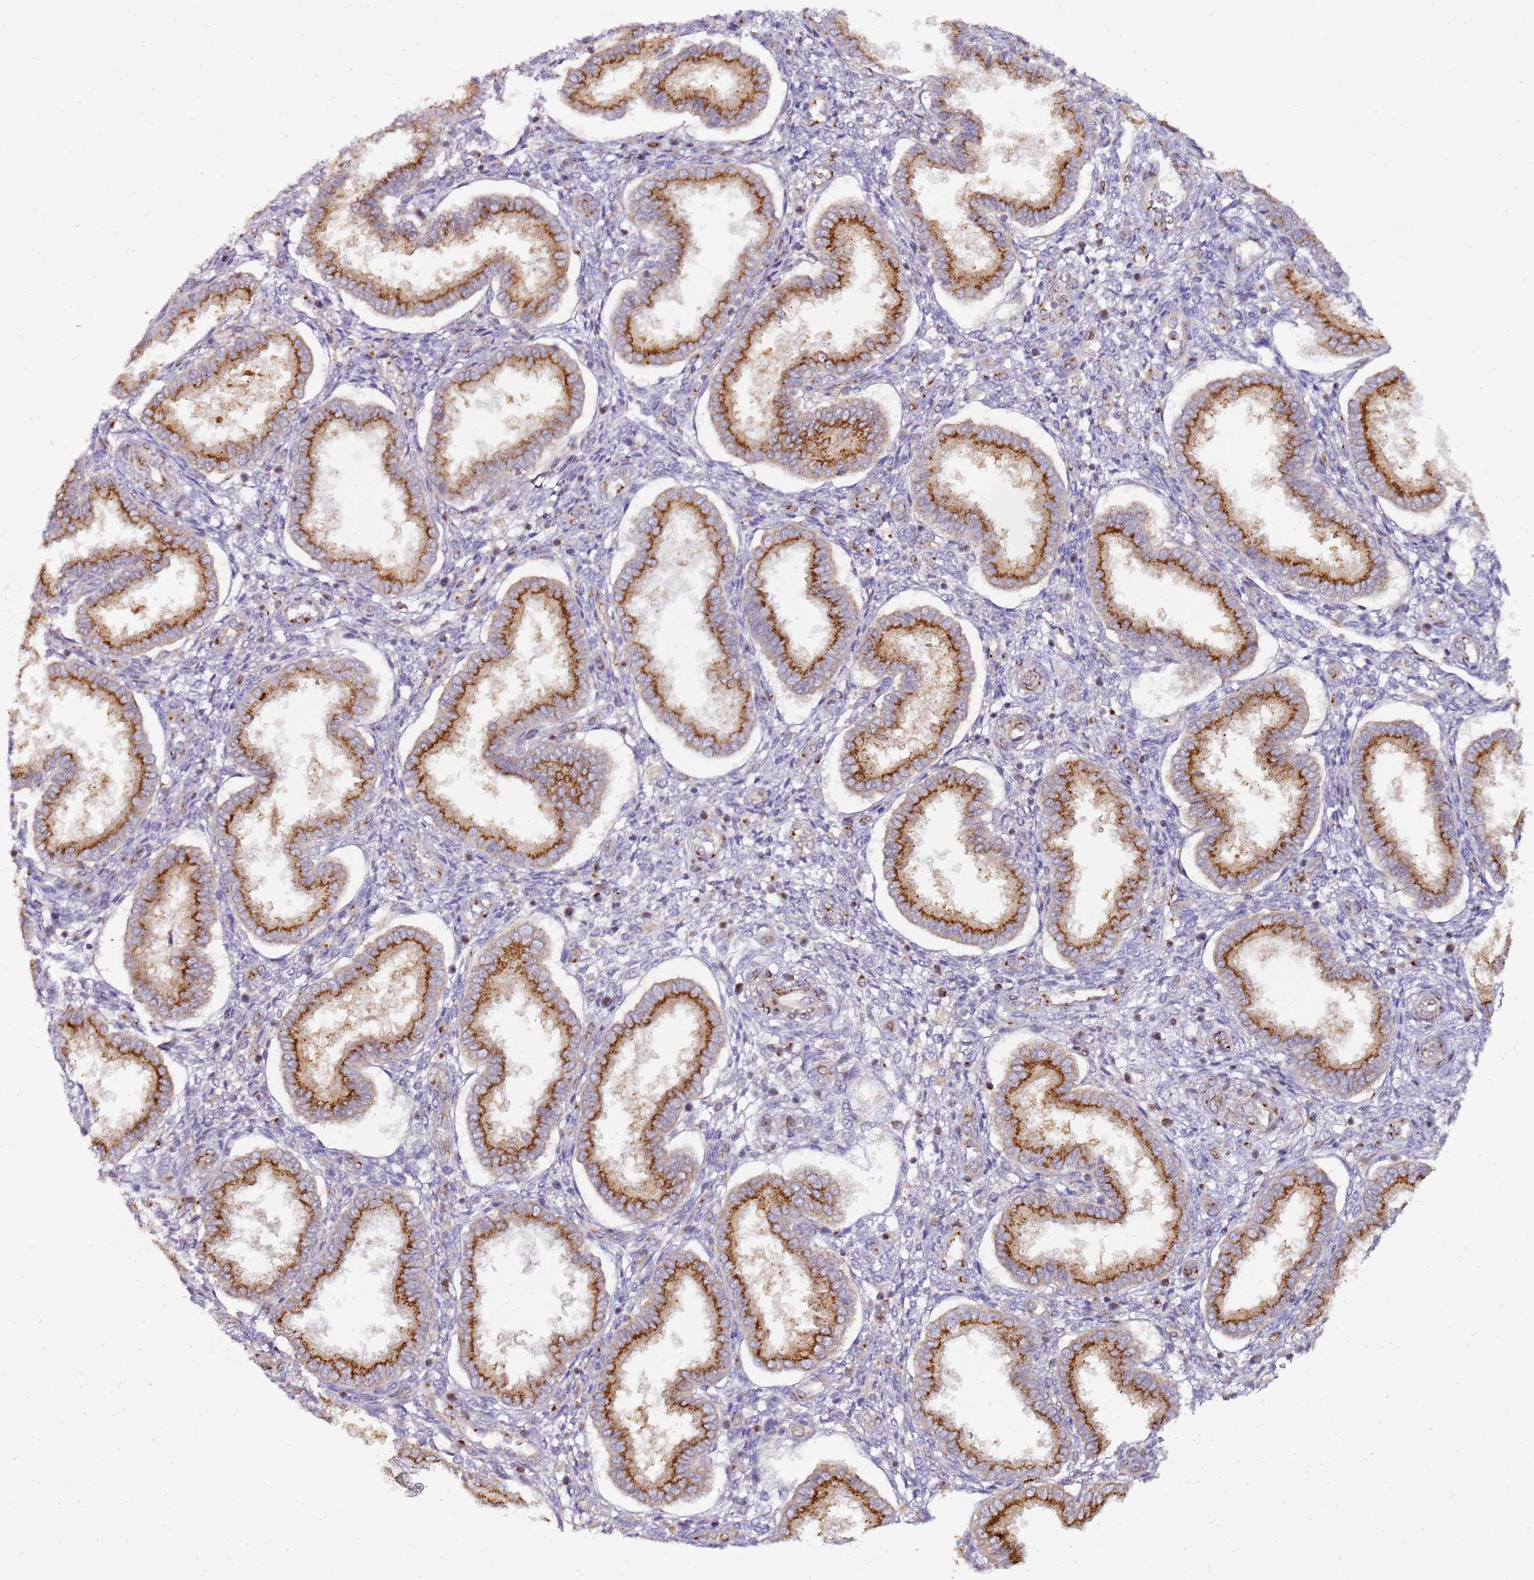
{"staining": {"intensity": "negative", "quantity": "none", "location": "none"}, "tissue": "endometrium", "cell_type": "Cells in endometrial stroma", "image_type": "normal", "snomed": [{"axis": "morphology", "description": "Normal tissue, NOS"}, {"axis": "topography", "description": "Endometrium"}], "caption": "An image of human endometrium is negative for staining in cells in endometrial stroma. (Stains: DAB (3,3'-diaminobenzidine) immunohistochemistry with hematoxylin counter stain, Microscopy: brightfield microscopy at high magnification).", "gene": "MRPL49", "patient": {"sex": "female", "age": 24}}